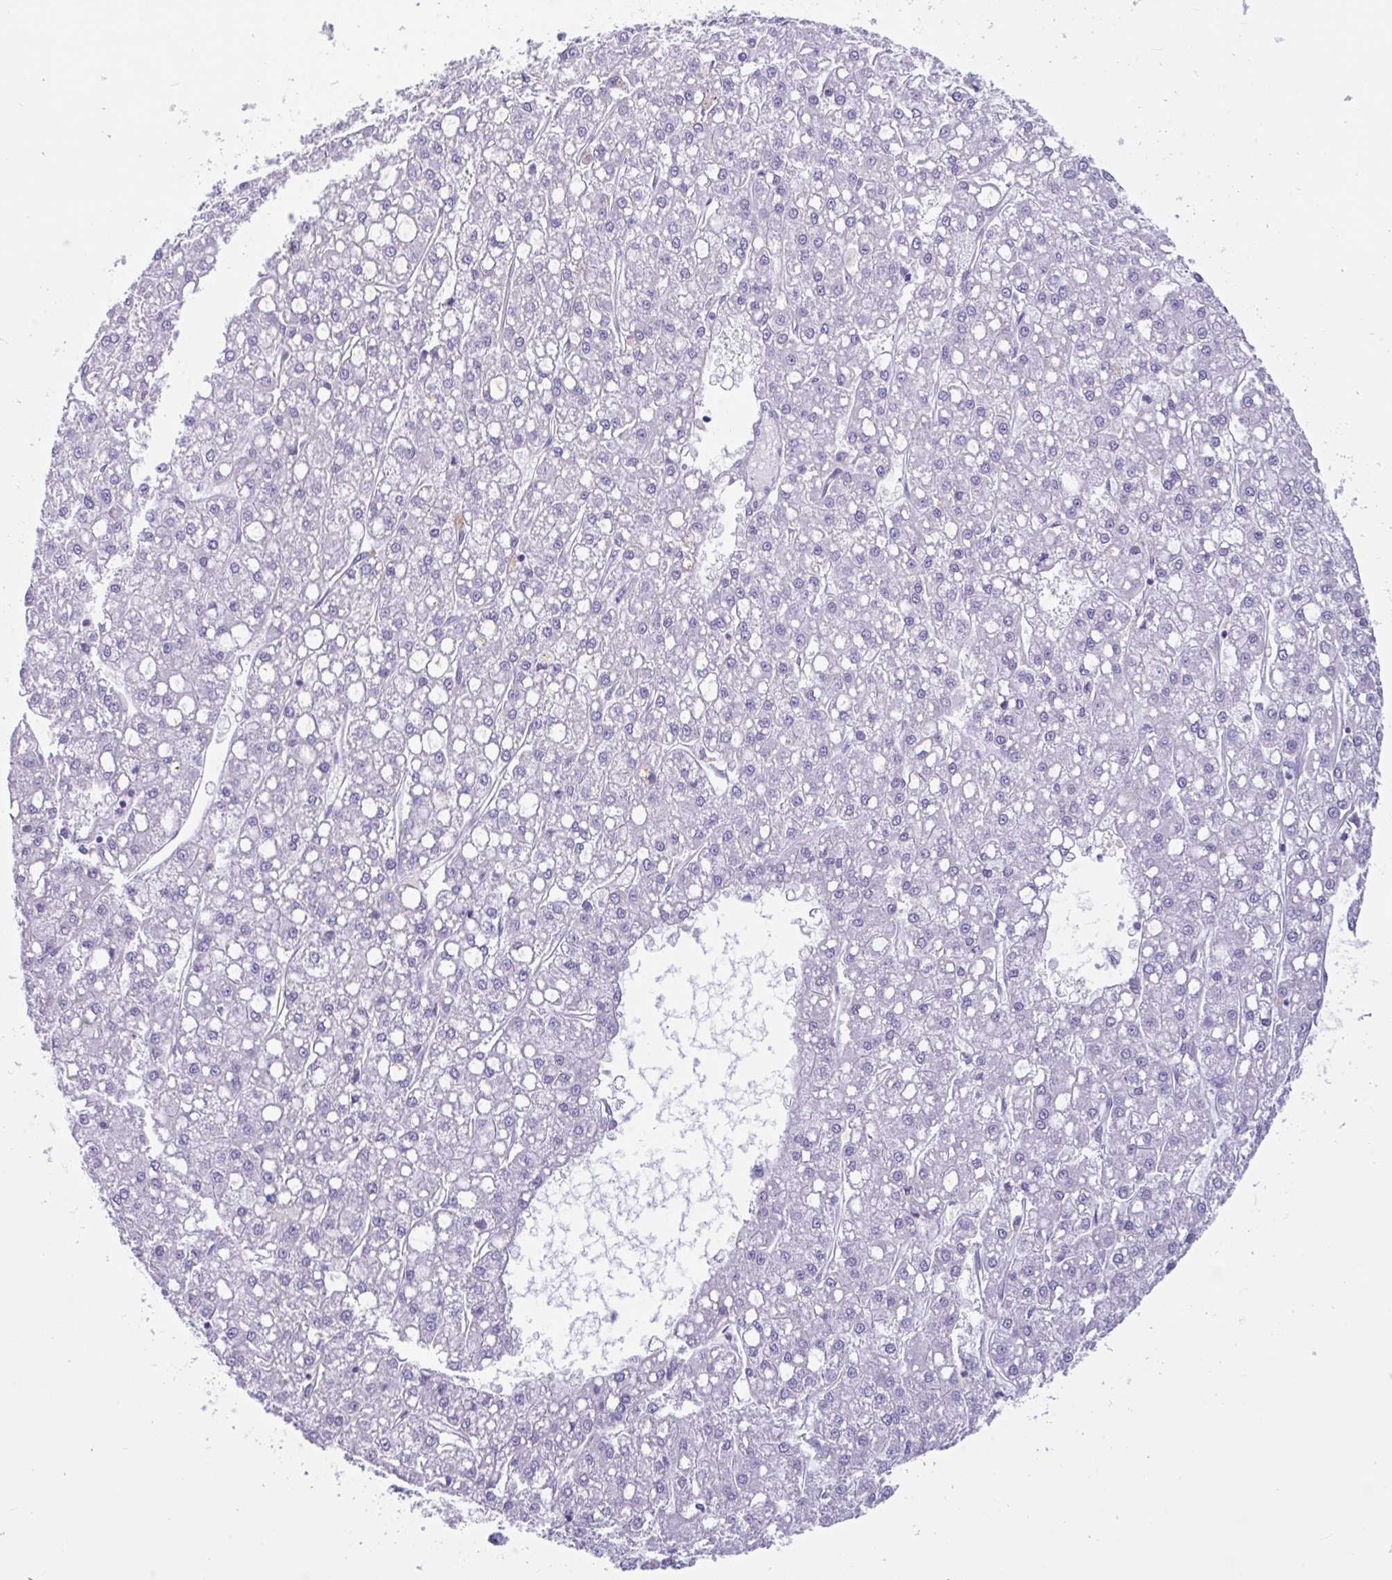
{"staining": {"intensity": "negative", "quantity": "none", "location": "none"}, "tissue": "liver cancer", "cell_type": "Tumor cells", "image_type": "cancer", "snomed": [{"axis": "morphology", "description": "Carcinoma, Hepatocellular, NOS"}, {"axis": "topography", "description": "Liver"}], "caption": "This photomicrograph is of hepatocellular carcinoma (liver) stained with immunohistochemistry (IHC) to label a protein in brown with the nuclei are counter-stained blue. There is no positivity in tumor cells.", "gene": "CTSE", "patient": {"sex": "male", "age": 67}}